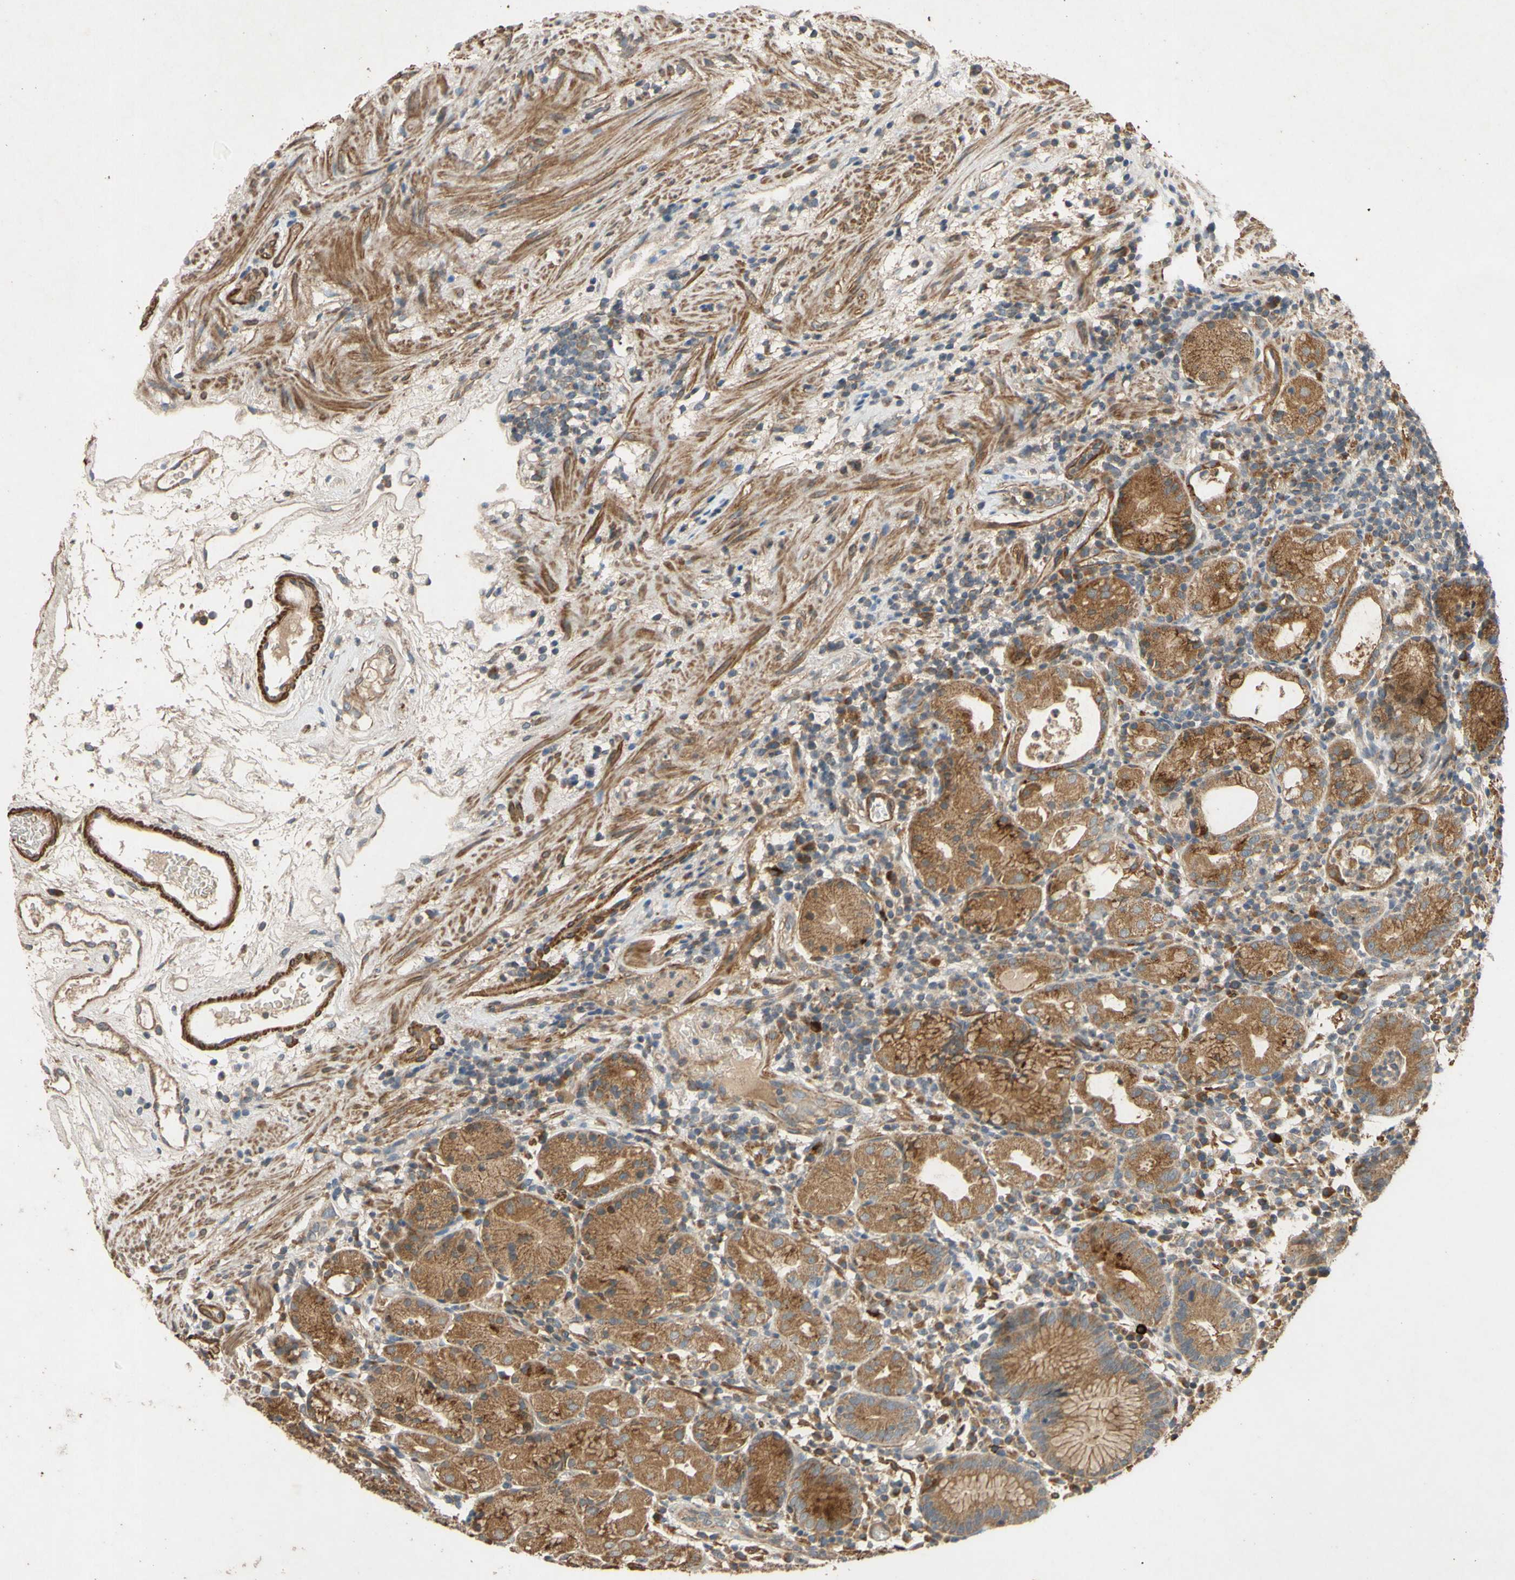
{"staining": {"intensity": "moderate", "quantity": "25%-75%", "location": "cytoplasmic/membranous"}, "tissue": "stomach", "cell_type": "Glandular cells", "image_type": "normal", "snomed": [{"axis": "morphology", "description": "Normal tissue, NOS"}, {"axis": "topography", "description": "Stomach"}, {"axis": "topography", "description": "Stomach, lower"}], "caption": "Protein analysis of benign stomach shows moderate cytoplasmic/membranous staining in about 25%-75% of glandular cells.", "gene": "PARD6A", "patient": {"sex": "female", "age": 75}}